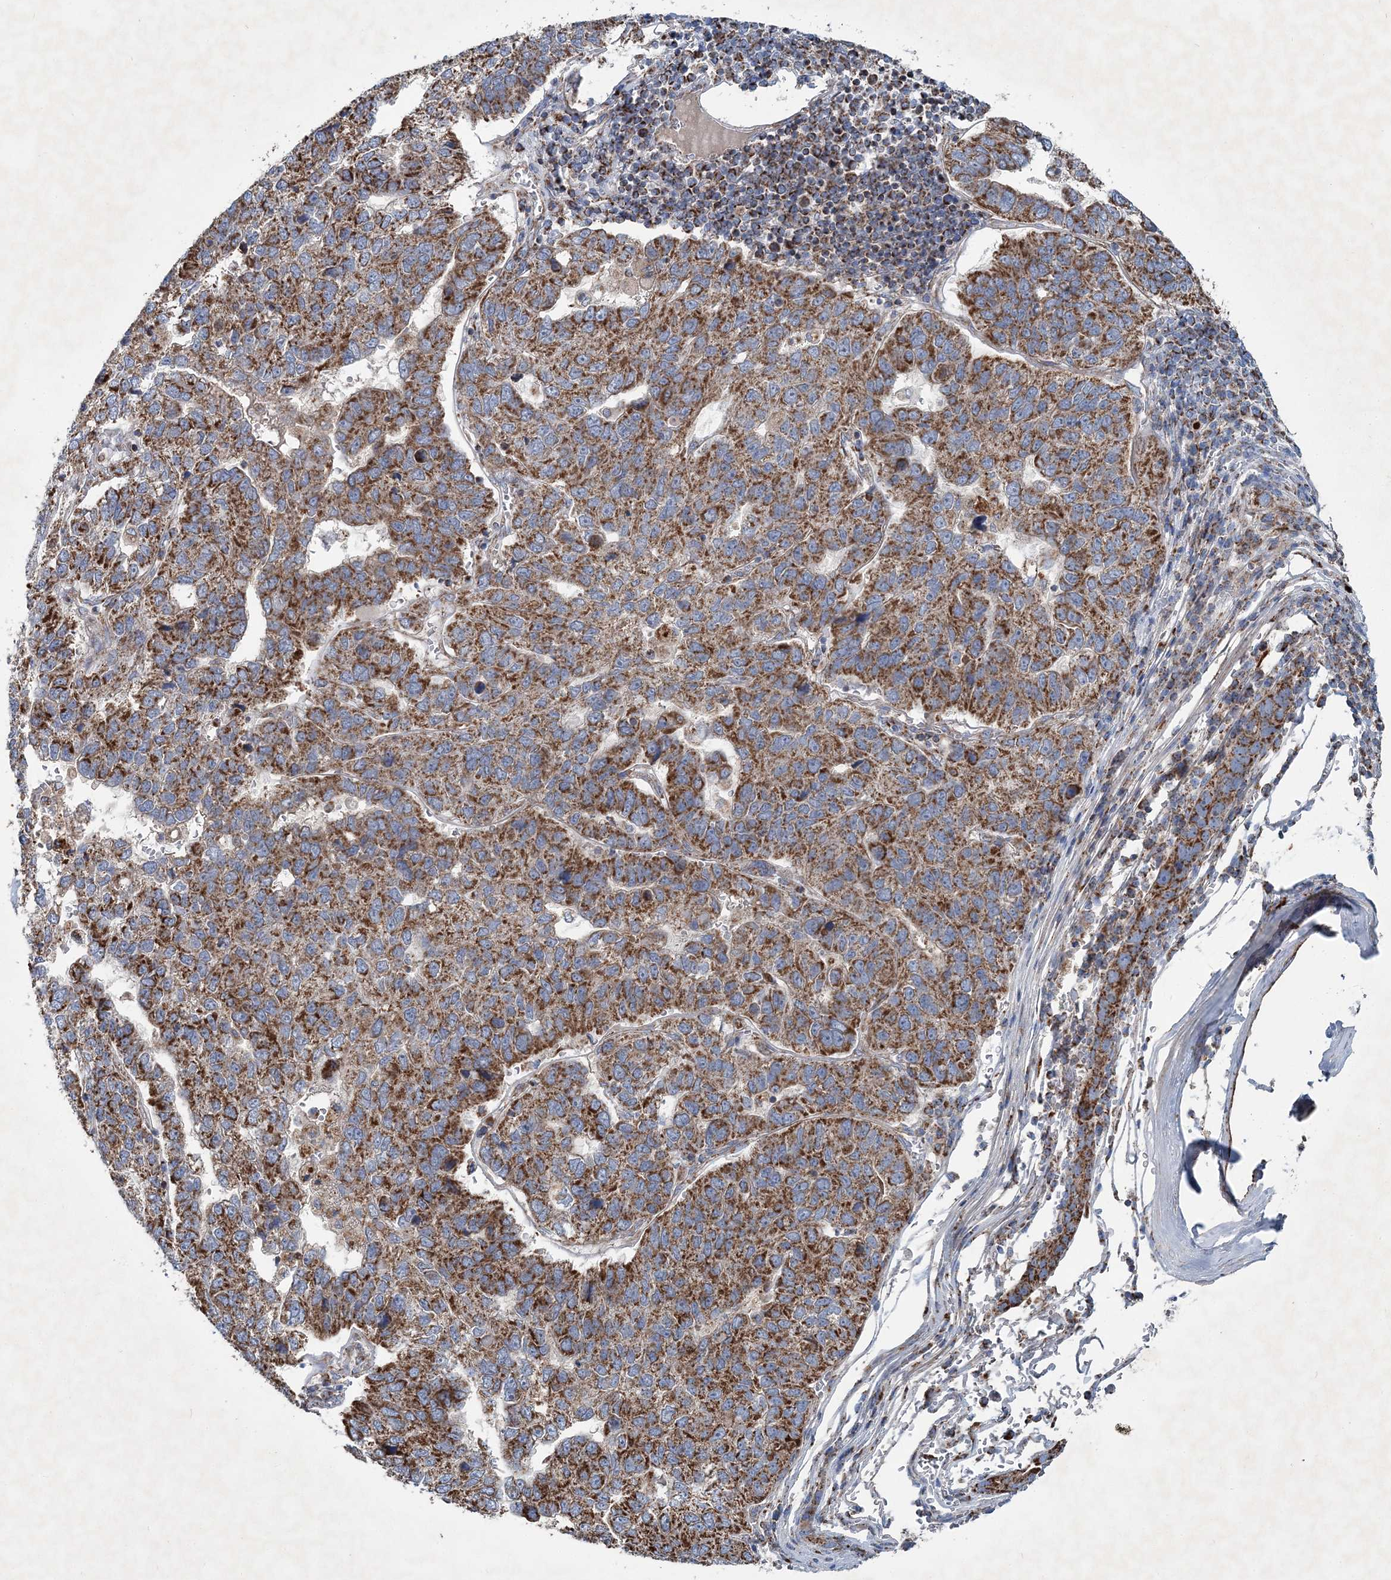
{"staining": {"intensity": "moderate", "quantity": ">75%", "location": "cytoplasmic/membranous"}, "tissue": "pancreatic cancer", "cell_type": "Tumor cells", "image_type": "cancer", "snomed": [{"axis": "morphology", "description": "Adenocarcinoma, NOS"}, {"axis": "topography", "description": "Pancreas"}], "caption": "Immunohistochemistry (IHC) photomicrograph of neoplastic tissue: human pancreatic adenocarcinoma stained using immunohistochemistry (IHC) reveals medium levels of moderate protein expression localized specifically in the cytoplasmic/membranous of tumor cells, appearing as a cytoplasmic/membranous brown color.", "gene": "SPAG16", "patient": {"sex": "female", "age": 61}}